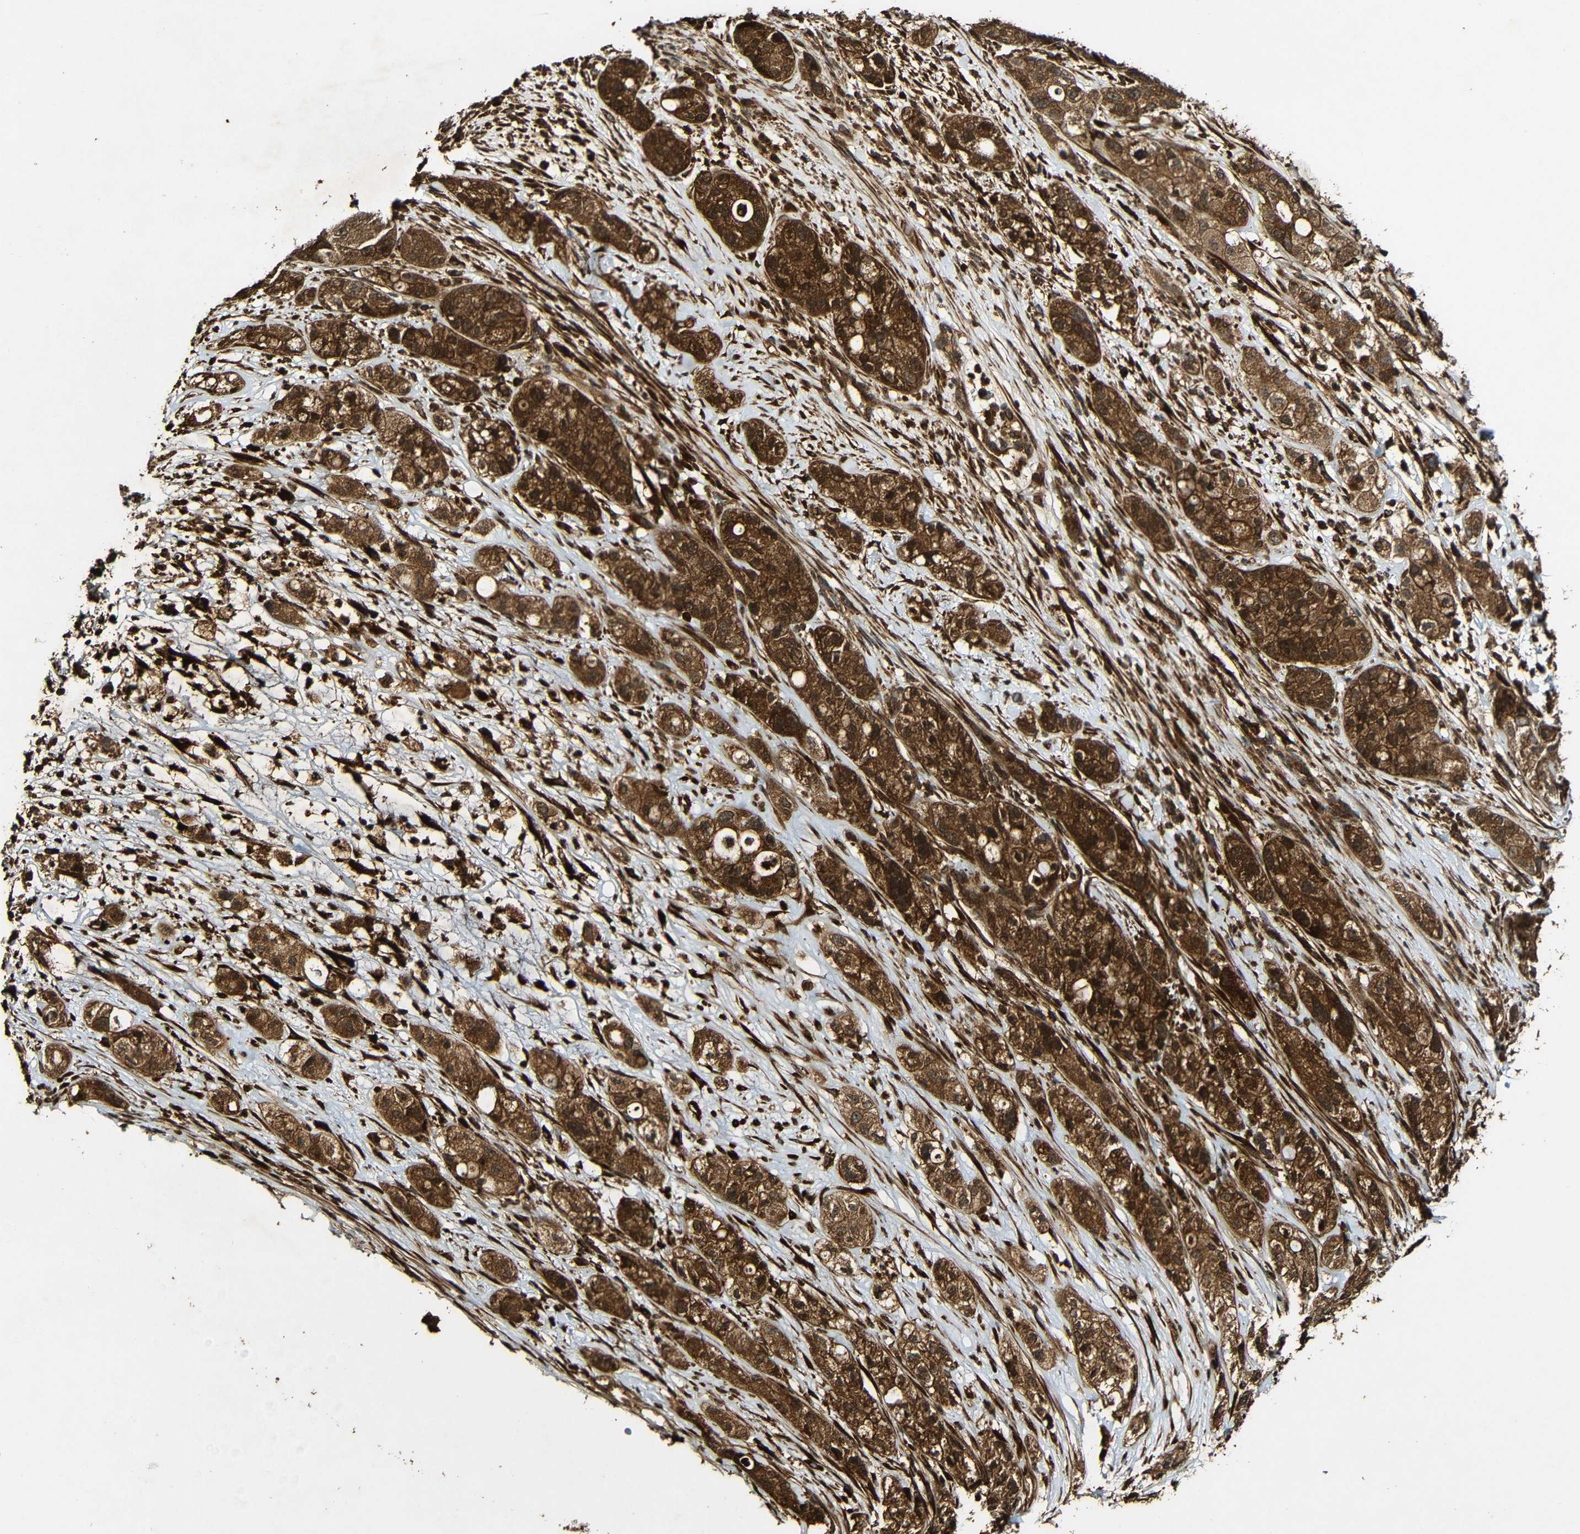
{"staining": {"intensity": "strong", "quantity": ">75%", "location": "cytoplasmic/membranous"}, "tissue": "pancreatic cancer", "cell_type": "Tumor cells", "image_type": "cancer", "snomed": [{"axis": "morphology", "description": "Adenocarcinoma, NOS"}, {"axis": "topography", "description": "Pancreas"}], "caption": "A photomicrograph of human pancreatic cancer (adenocarcinoma) stained for a protein reveals strong cytoplasmic/membranous brown staining in tumor cells.", "gene": "CASP8", "patient": {"sex": "female", "age": 78}}